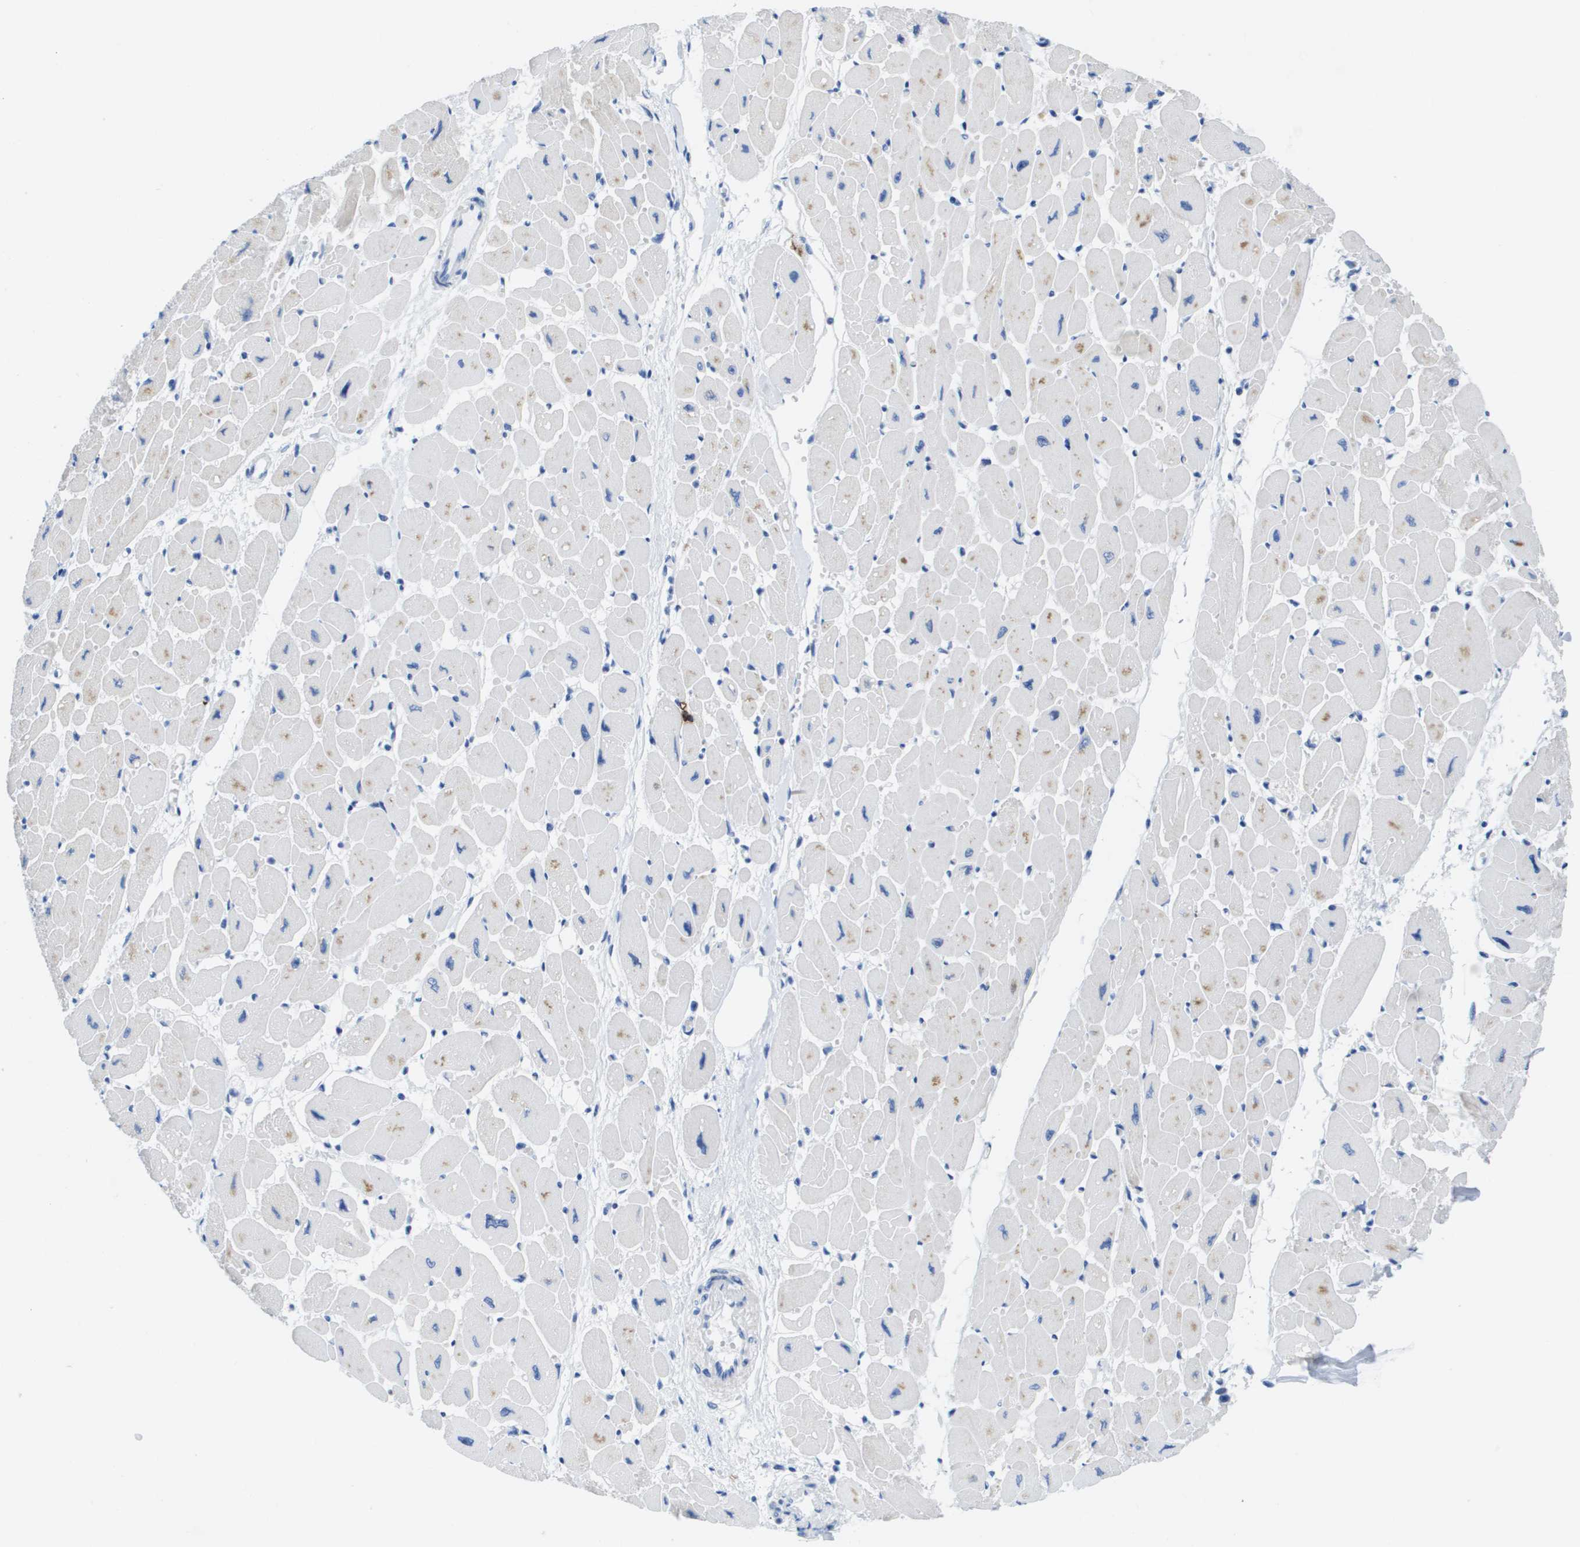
{"staining": {"intensity": "negative", "quantity": "none", "location": "none"}, "tissue": "heart muscle", "cell_type": "Cardiomyocytes", "image_type": "normal", "snomed": [{"axis": "morphology", "description": "Normal tissue, NOS"}, {"axis": "topography", "description": "Heart"}], "caption": "Normal heart muscle was stained to show a protein in brown. There is no significant staining in cardiomyocytes. (IHC, brightfield microscopy, high magnification).", "gene": "MS4A1", "patient": {"sex": "female", "age": 54}}